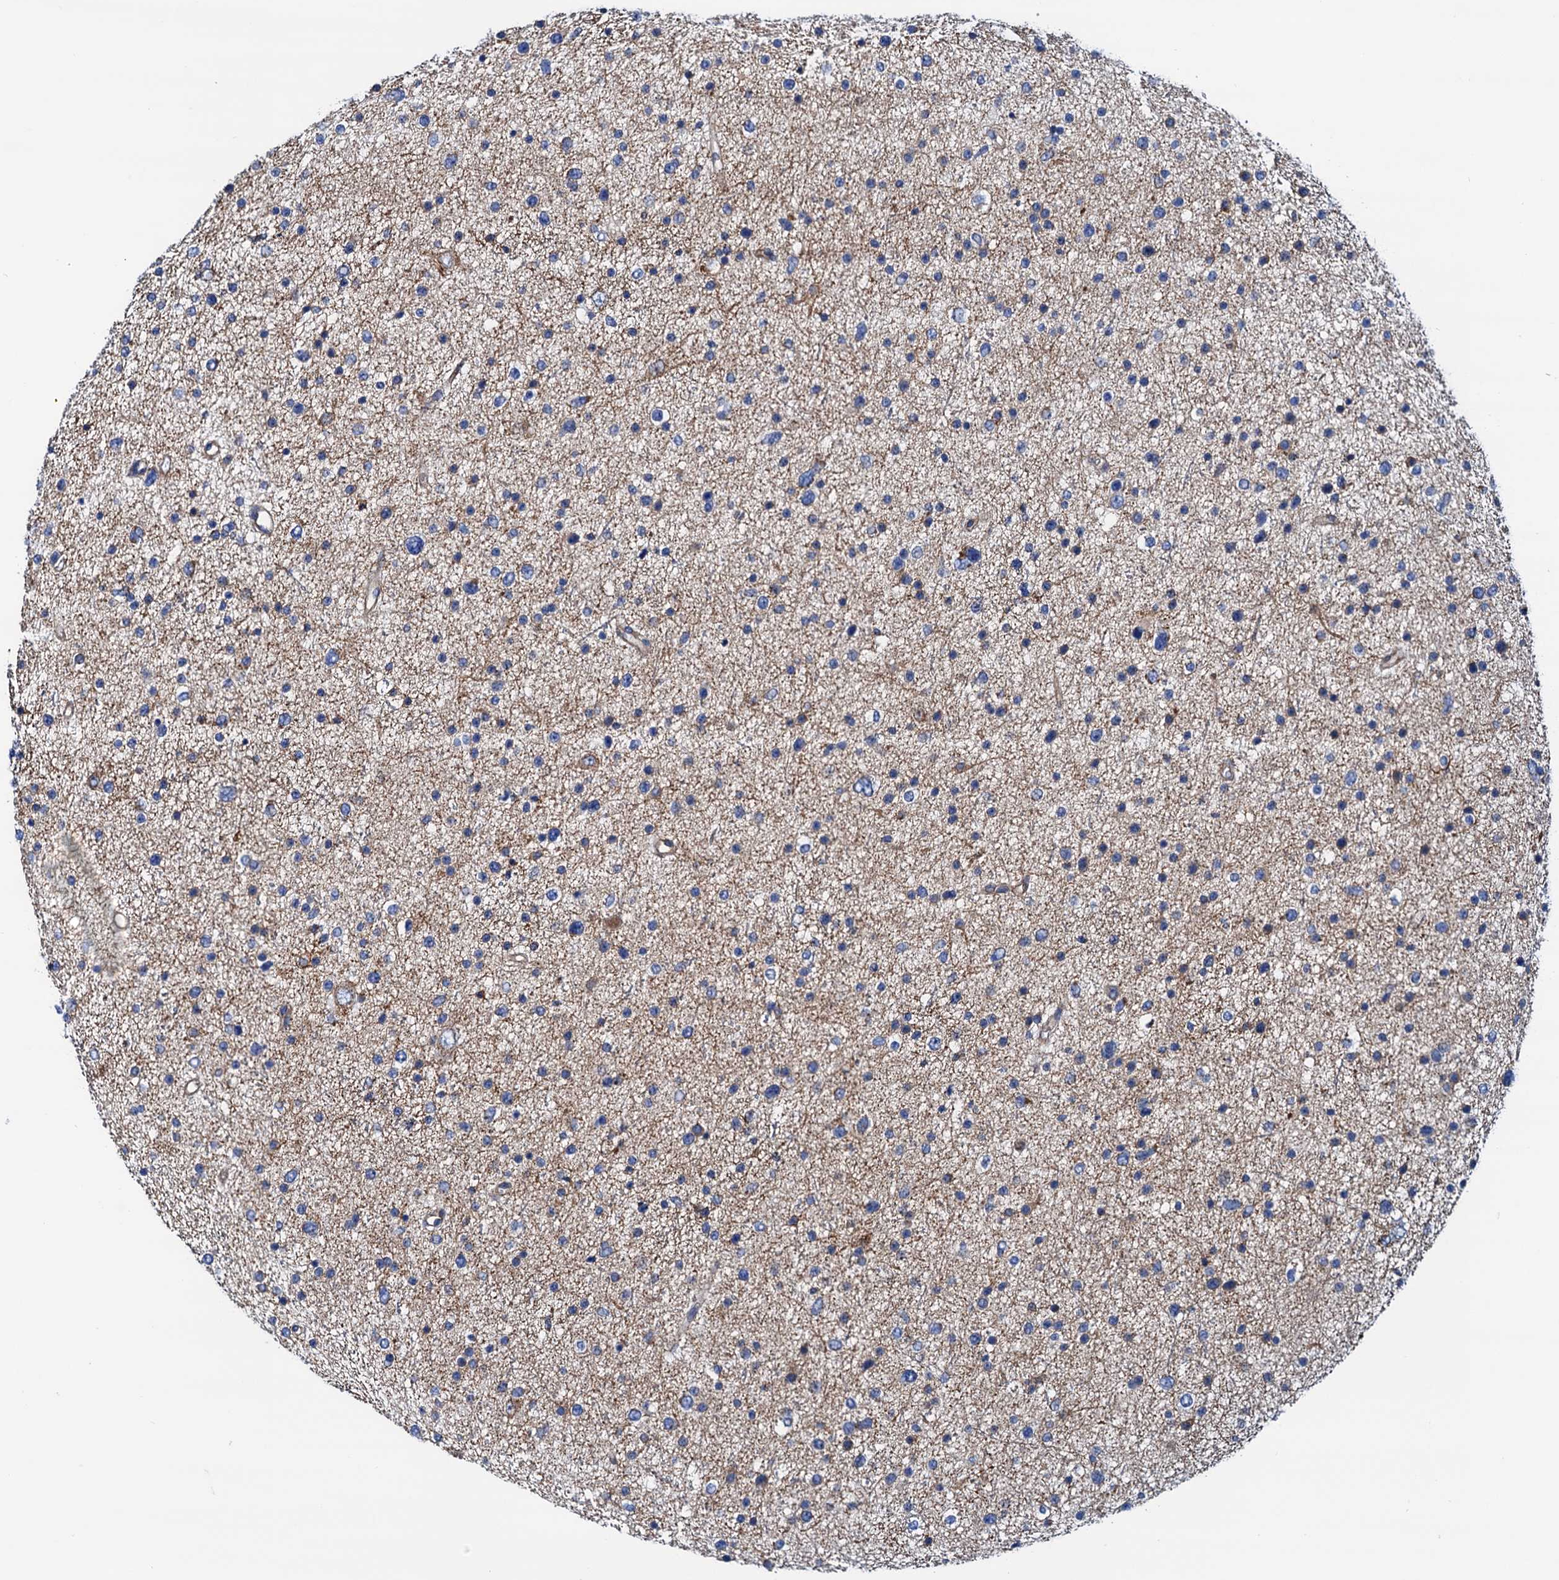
{"staining": {"intensity": "negative", "quantity": "none", "location": "none"}, "tissue": "glioma", "cell_type": "Tumor cells", "image_type": "cancer", "snomed": [{"axis": "morphology", "description": "Glioma, malignant, Low grade"}, {"axis": "topography", "description": "Brain"}], "caption": "Tumor cells are negative for protein expression in human glioma.", "gene": "RASSF9", "patient": {"sex": "female", "age": 37}}